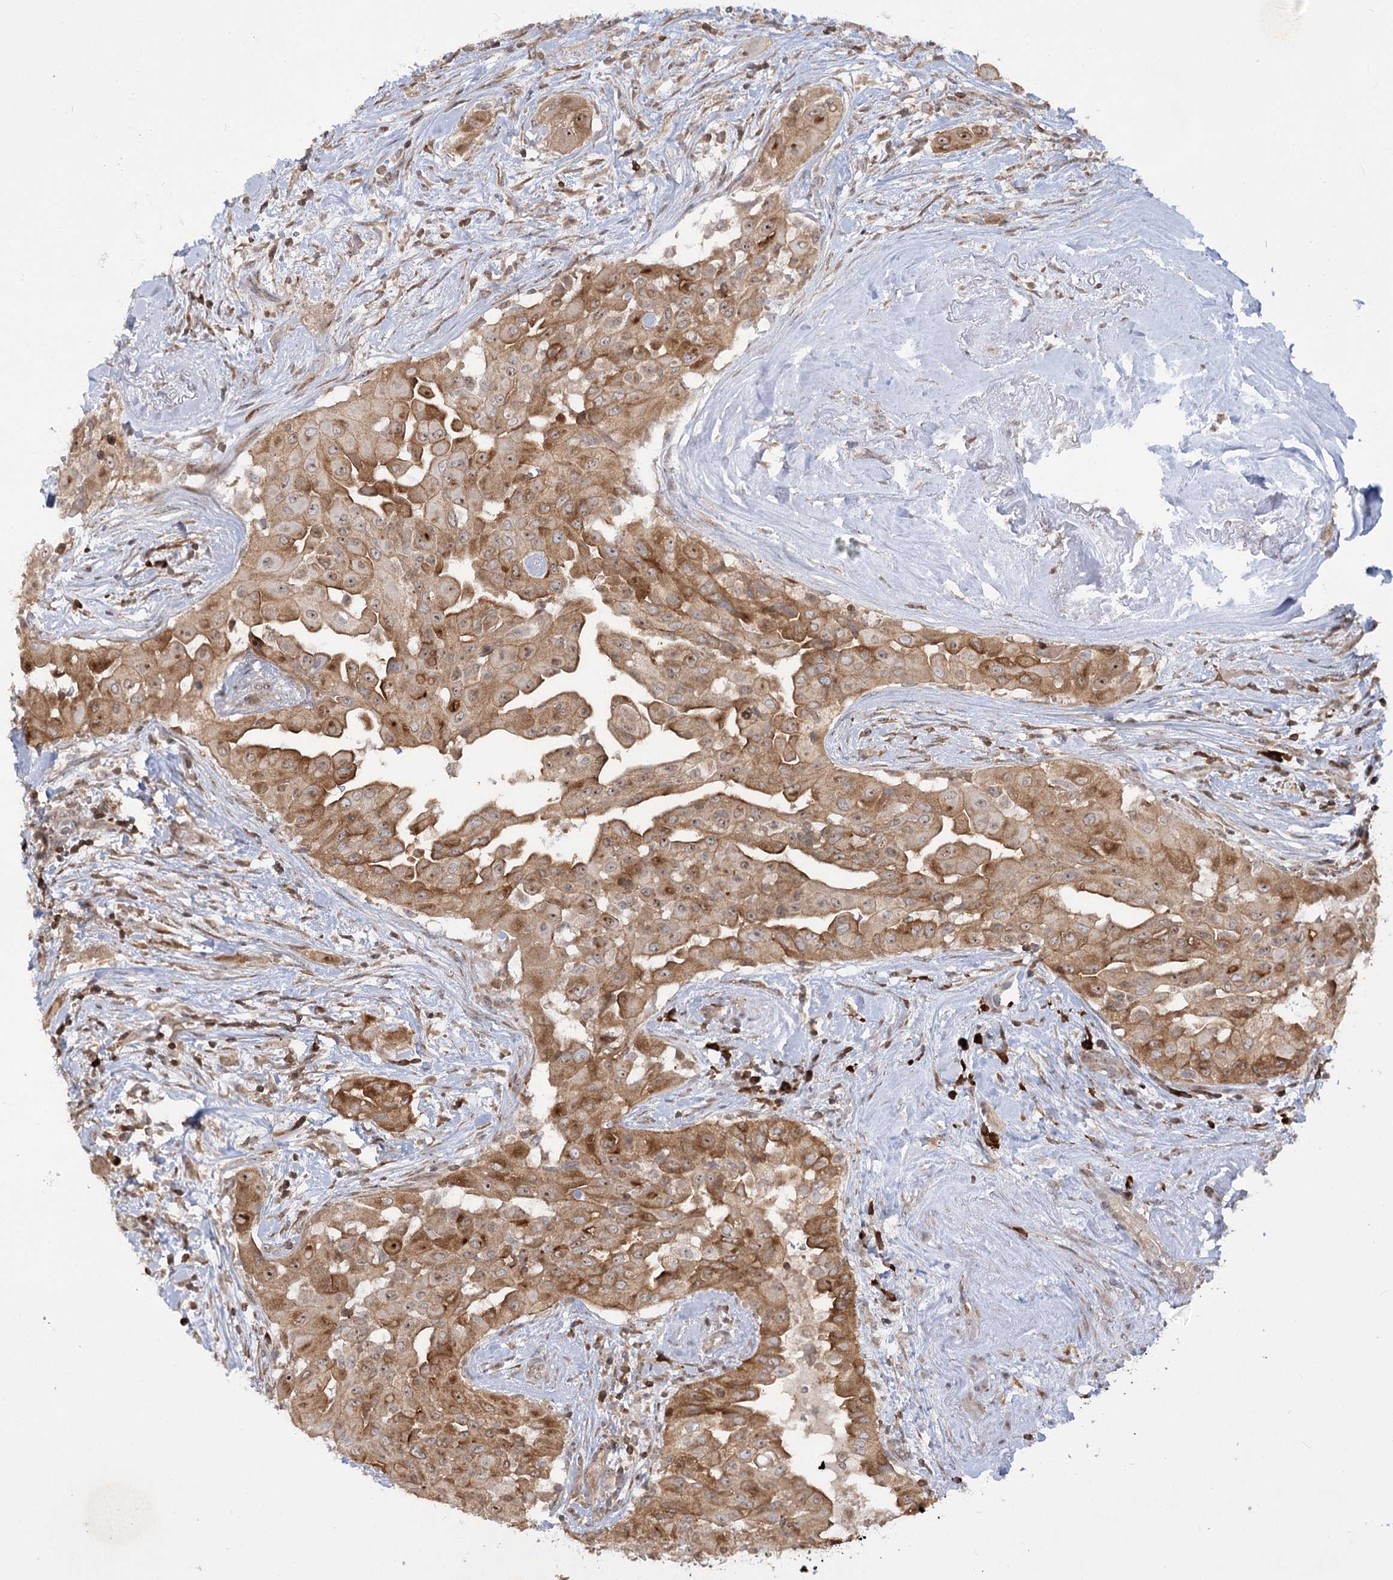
{"staining": {"intensity": "moderate", "quantity": ">75%", "location": "cytoplasmic/membranous"}, "tissue": "thyroid cancer", "cell_type": "Tumor cells", "image_type": "cancer", "snomed": [{"axis": "morphology", "description": "Papillary adenocarcinoma, NOS"}, {"axis": "topography", "description": "Thyroid gland"}], "caption": "Papillary adenocarcinoma (thyroid) stained with a protein marker exhibits moderate staining in tumor cells.", "gene": "SYTL1", "patient": {"sex": "female", "age": 59}}